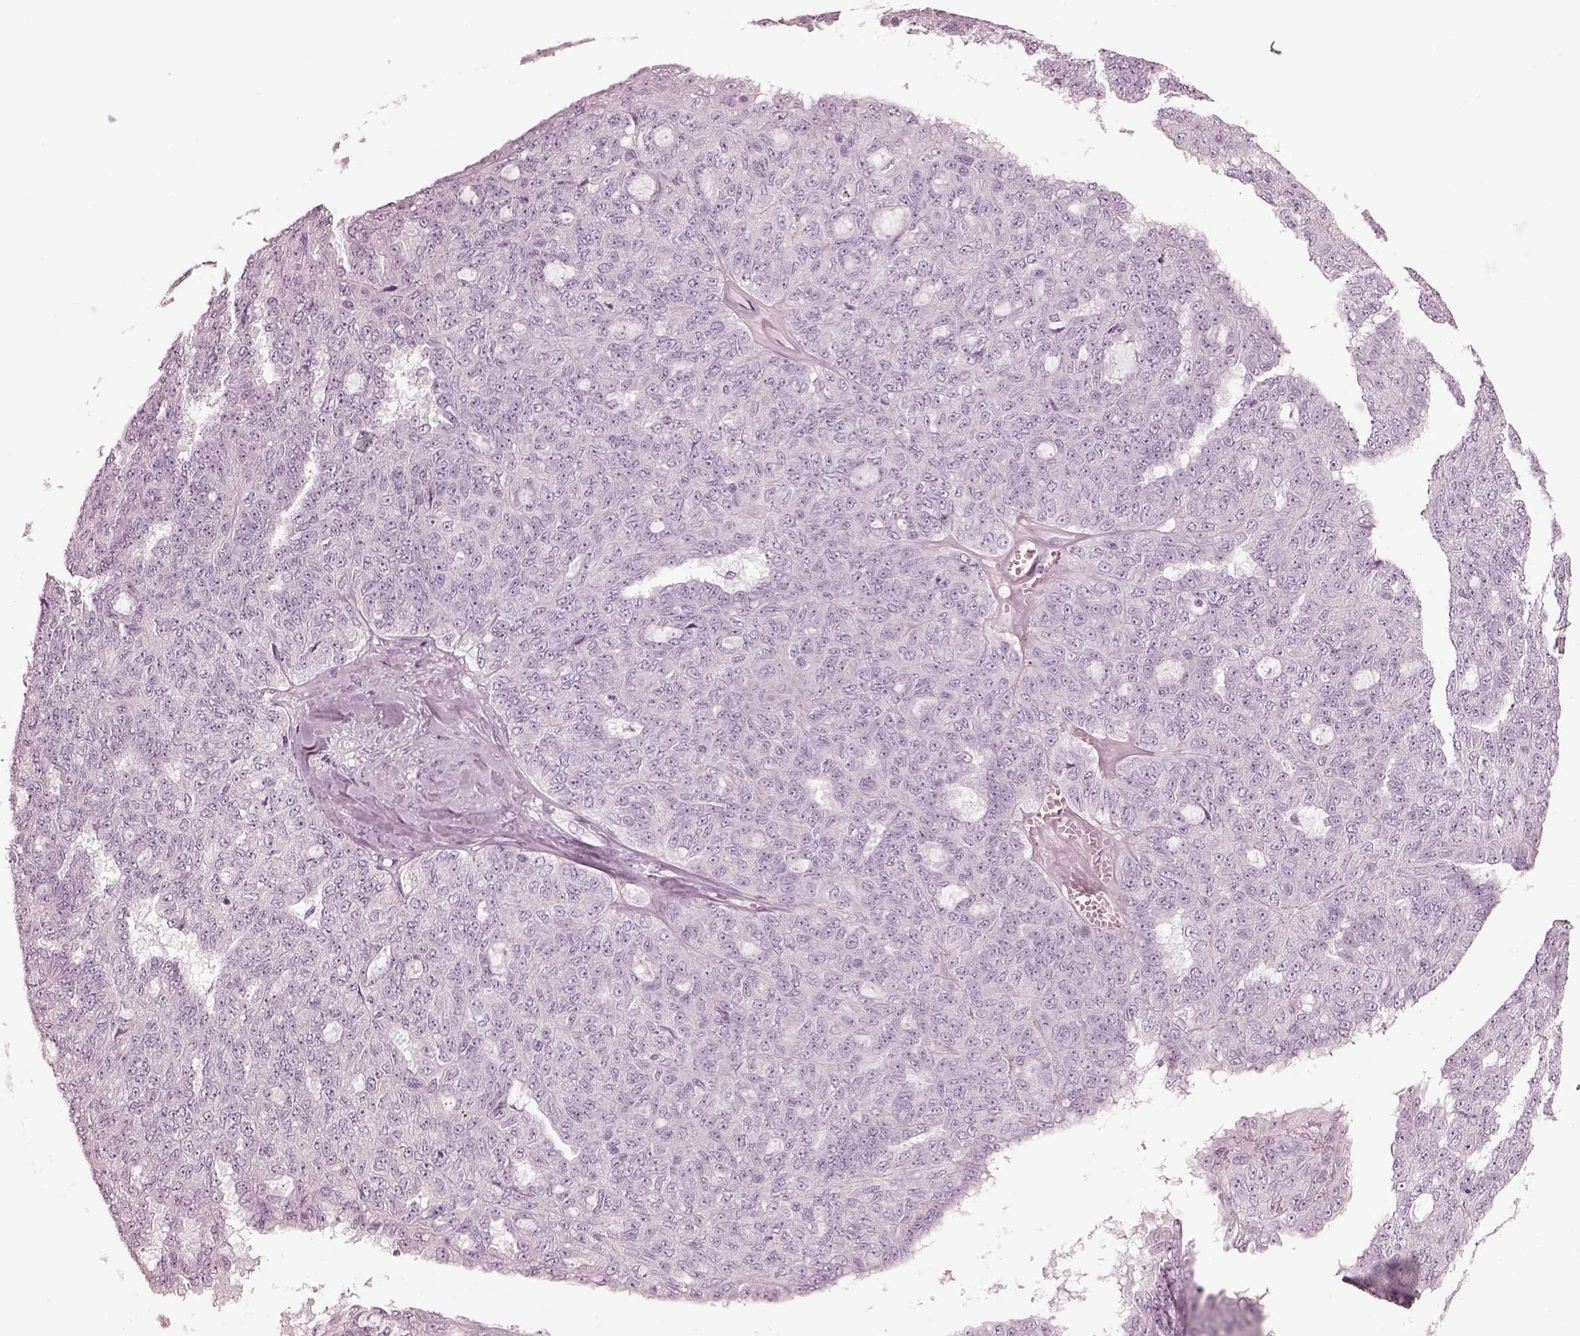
{"staining": {"intensity": "negative", "quantity": "none", "location": "none"}, "tissue": "ovarian cancer", "cell_type": "Tumor cells", "image_type": "cancer", "snomed": [{"axis": "morphology", "description": "Cystadenocarcinoma, serous, NOS"}, {"axis": "topography", "description": "Ovary"}], "caption": "Immunohistochemistry histopathology image of neoplastic tissue: human ovarian serous cystadenocarcinoma stained with DAB reveals no significant protein expression in tumor cells. The staining was performed using DAB to visualize the protein expression in brown, while the nuclei were stained in blue with hematoxylin (Magnification: 20x).", "gene": "PON3", "patient": {"sex": "female", "age": 71}}